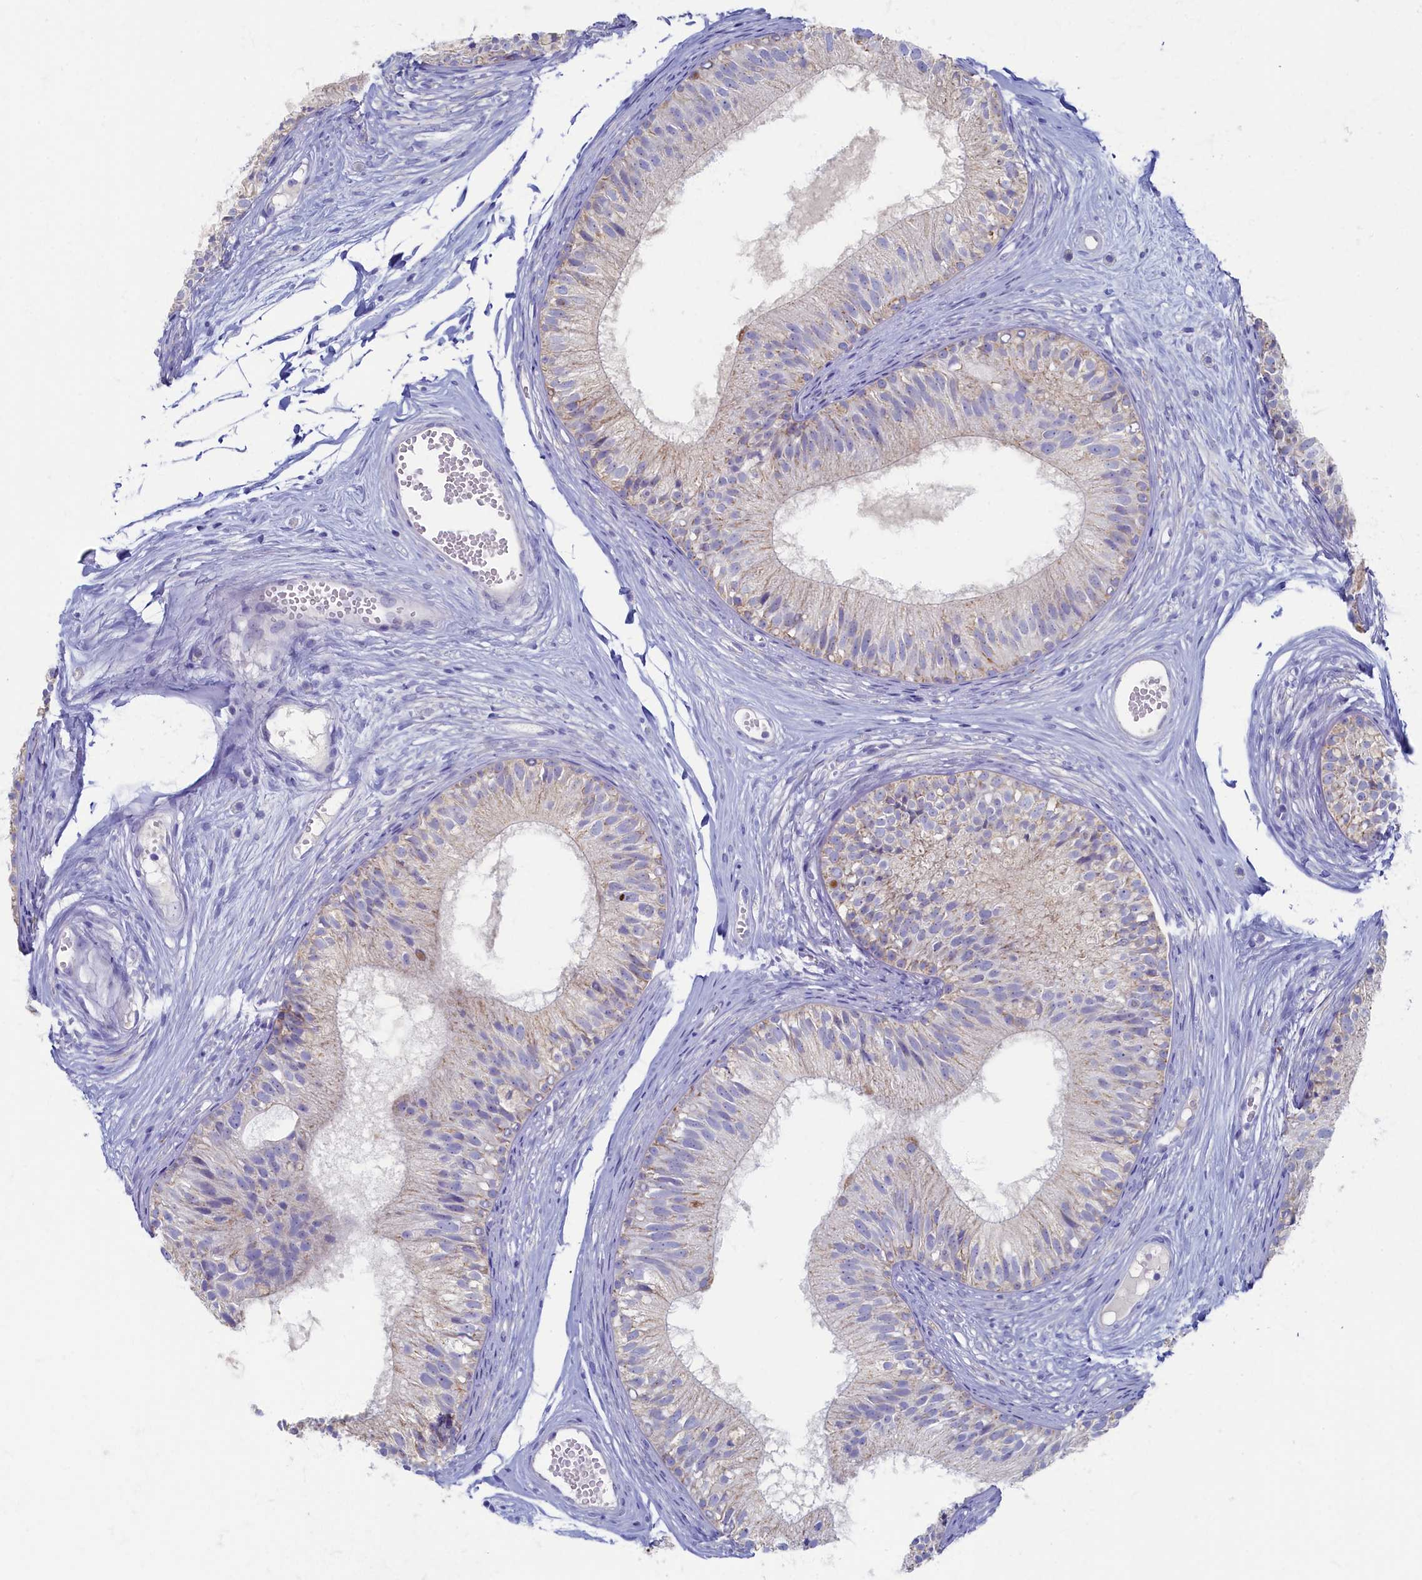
{"staining": {"intensity": "moderate", "quantity": "25%-75%", "location": "cytoplasmic/membranous"}, "tissue": "epididymis", "cell_type": "Glandular cells", "image_type": "normal", "snomed": [{"axis": "morphology", "description": "Normal tissue, NOS"}, {"axis": "morphology", "description": "Seminoma in situ"}, {"axis": "topography", "description": "Testis"}, {"axis": "topography", "description": "Epididymis"}], "caption": "The photomicrograph displays immunohistochemical staining of normal epididymis. There is moderate cytoplasmic/membranous expression is present in about 25%-75% of glandular cells.", "gene": "OCIAD2", "patient": {"sex": "male", "age": 28}}